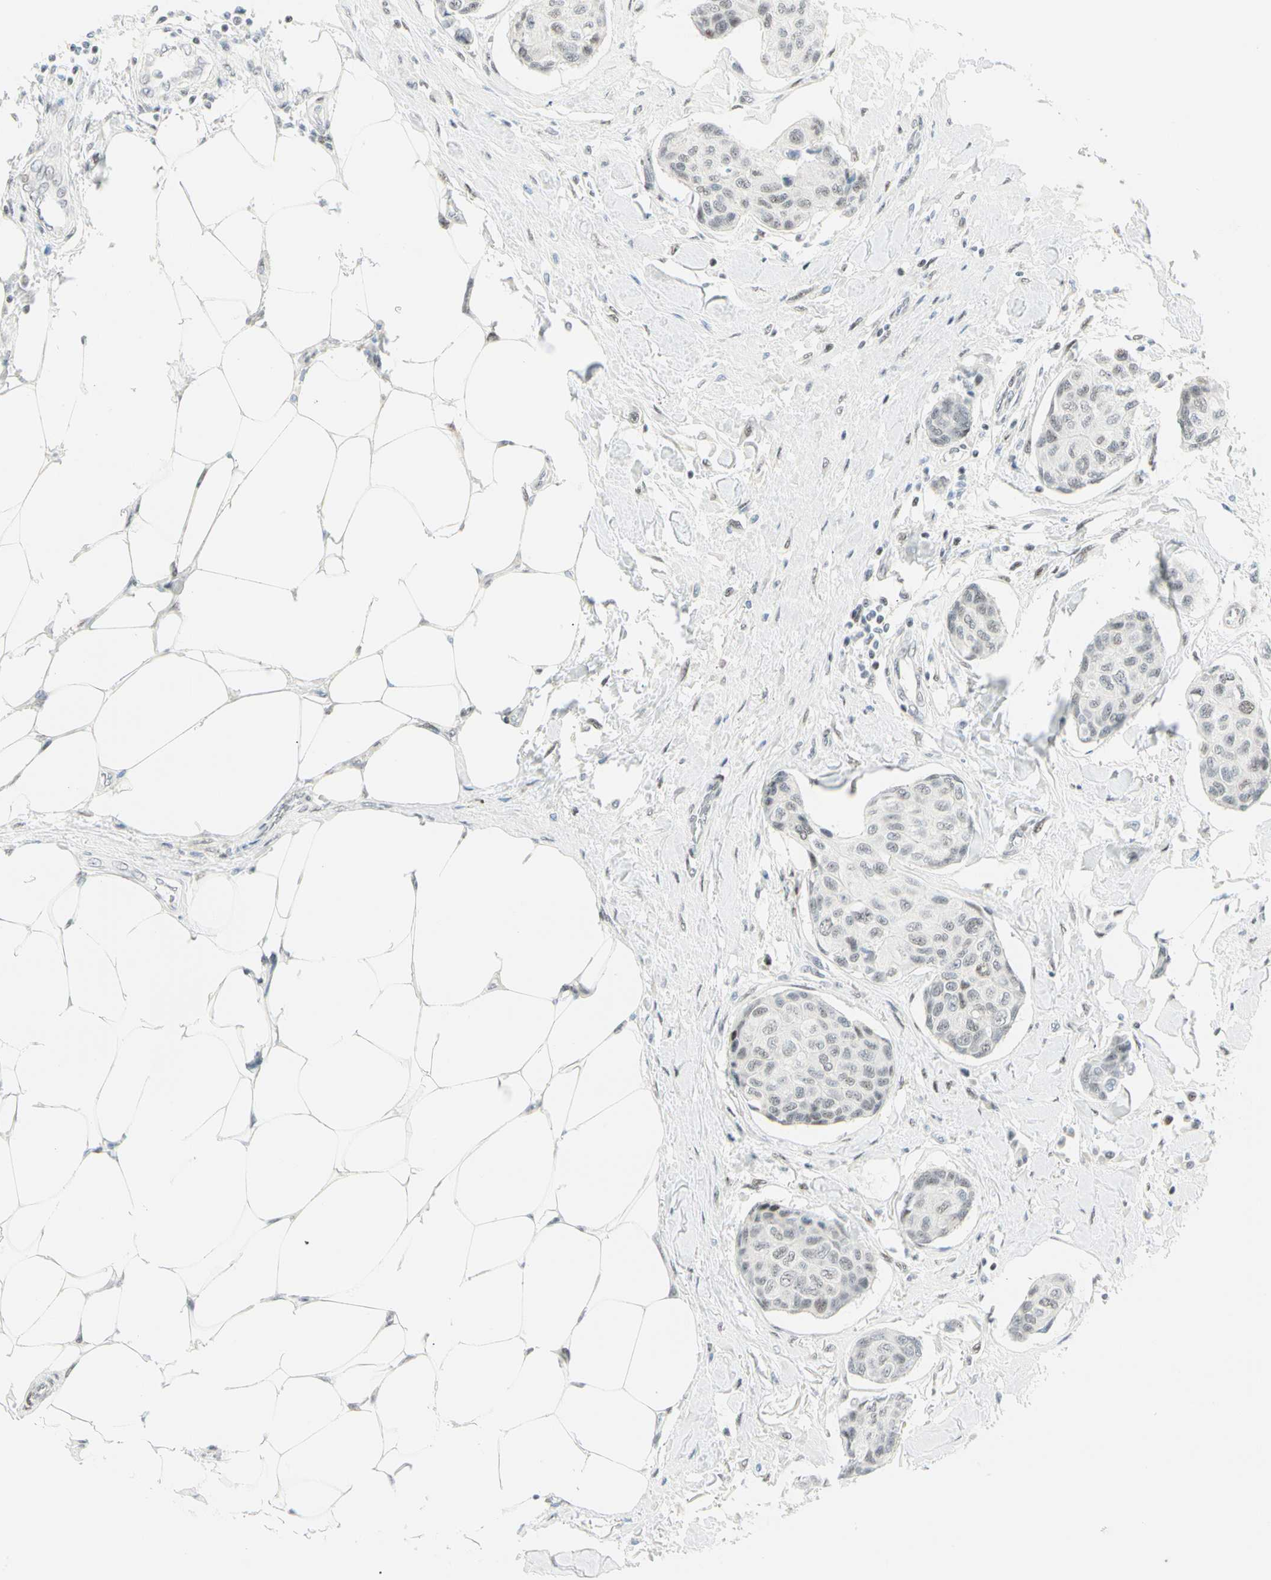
{"staining": {"intensity": "negative", "quantity": "none", "location": "none"}, "tissue": "breast cancer", "cell_type": "Tumor cells", "image_type": "cancer", "snomed": [{"axis": "morphology", "description": "Duct carcinoma"}, {"axis": "topography", "description": "Breast"}], "caption": "An image of human breast cancer (invasive ductal carcinoma) is negative for staining in tumor cells.", "gene": "PKNOX1", "patient": {"sex": "female", "age": 80}}